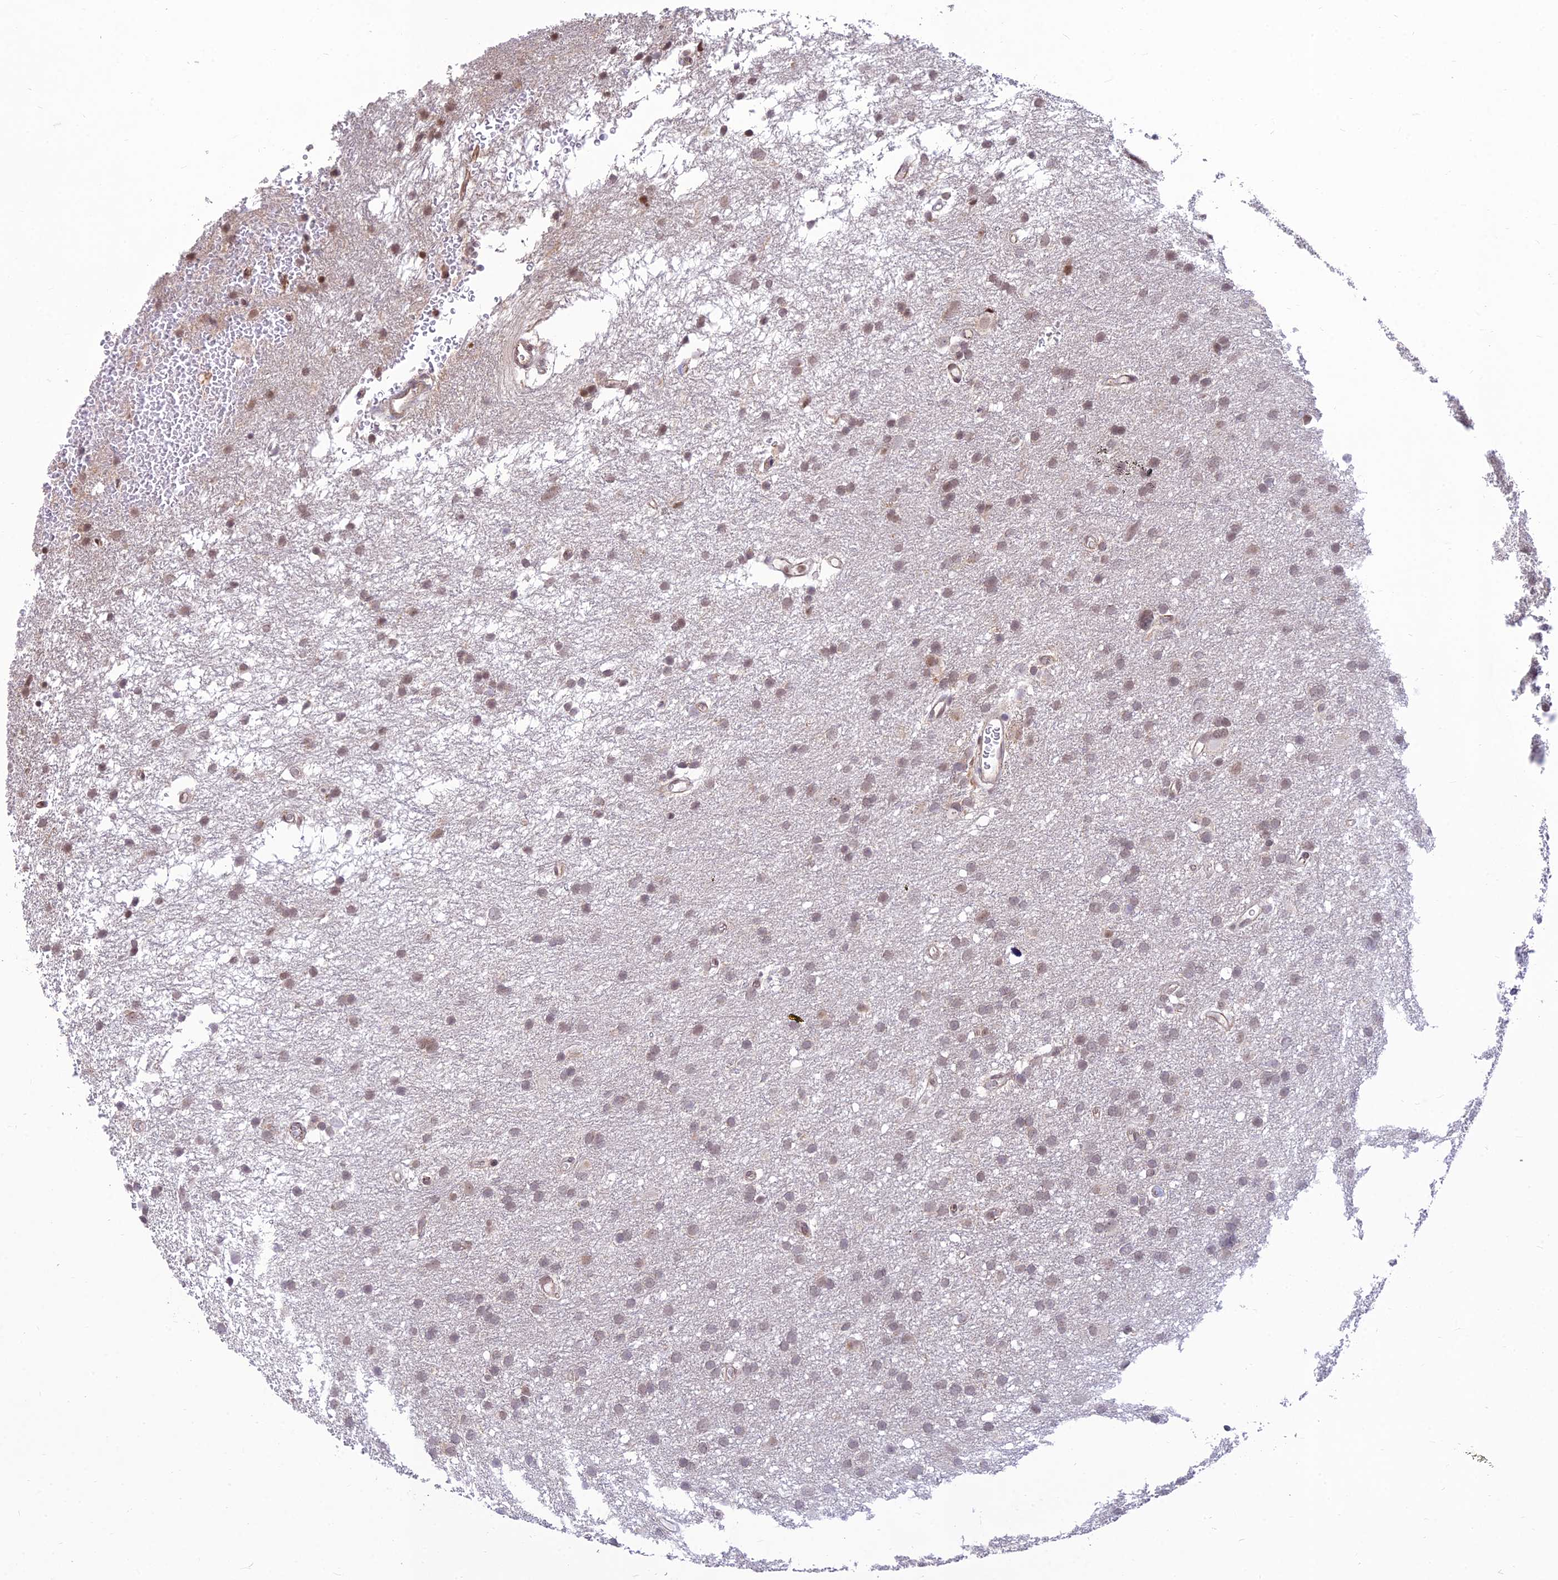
{"staining": {"intensity": "weak", "quantity": ">75%", "location": "nuclear"}, "tissue": "glioma", "cell_type": "Tumor cells", "image_type": "cancer", "snomed": [{"axis": "morphology", "description": "Glioma, malignant, High grade"}, {"axis": "topography", "description": "Cerebral cortex"}], "caption": "High-power microscopy captured an IHC photomicrograph of glioma, revealing weak nuclear positivity in approximately >75% of tumor cells. (DAB = brown stain, brightfield microscopy at high magnification).", "gene": "MICOS13", "patient": {"sex": "female", "age": 36}}